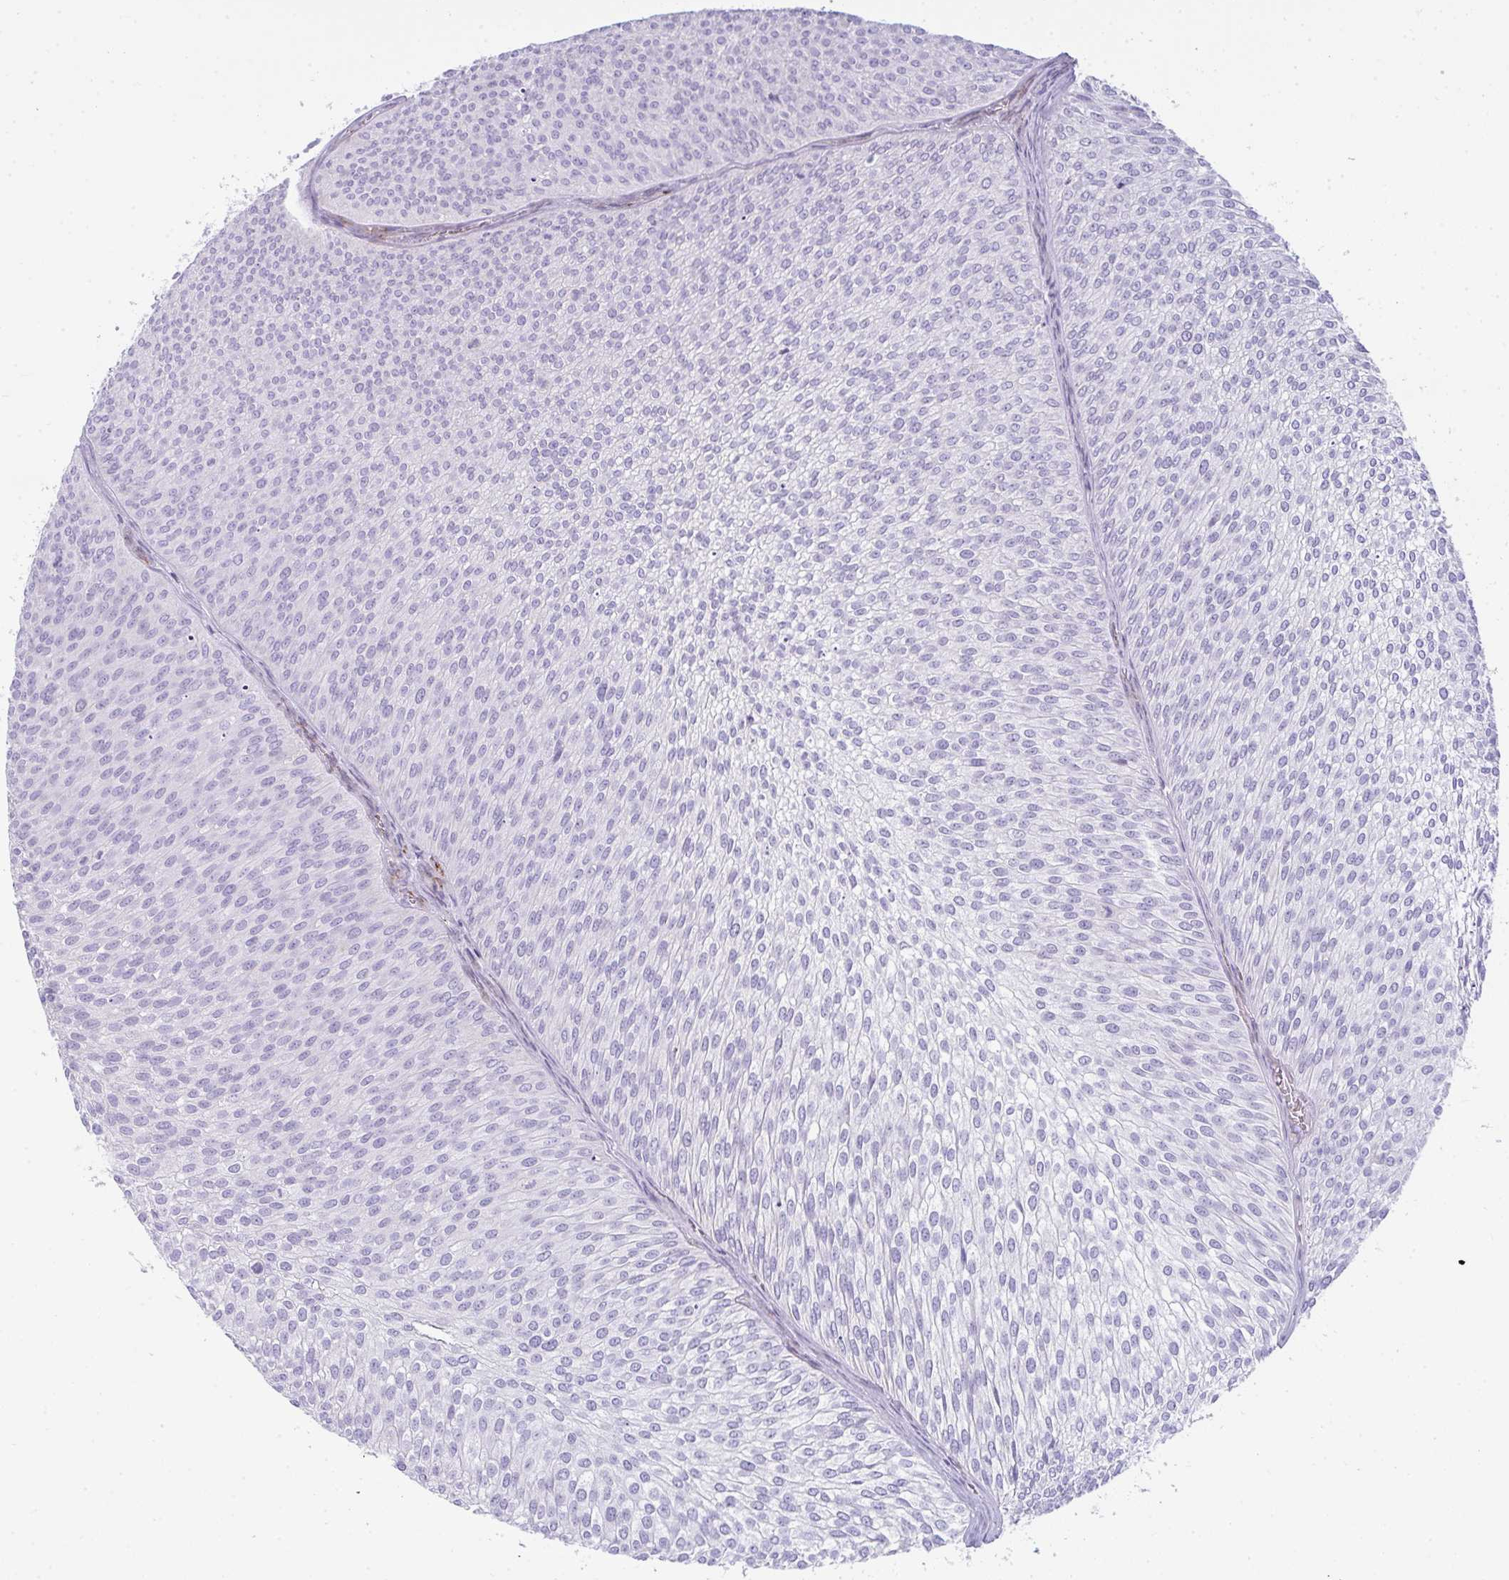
{"staining": {"intensity": "negative", "quantity": "none", "location": "none"}, "tissue": "urothelial cancer", "cell_type": "Tumor cells", "image_type": "cancer", "snomed": [{"axis": "morphology", "description": "Urothelial carcinoma, Low grade"}, {"axis": "topography", "description": "Urinary bladder"}], "caption": "High magnification brightfield microscopy of urothelial cancer stained with DAB (3,3'-diaminobenzidine) (brown) and counterstained with hematoxylin (blue): tumor cells show no significant positivity.", "gene": "CDRT15", "patient": {"sex": "male", "age": 91}}